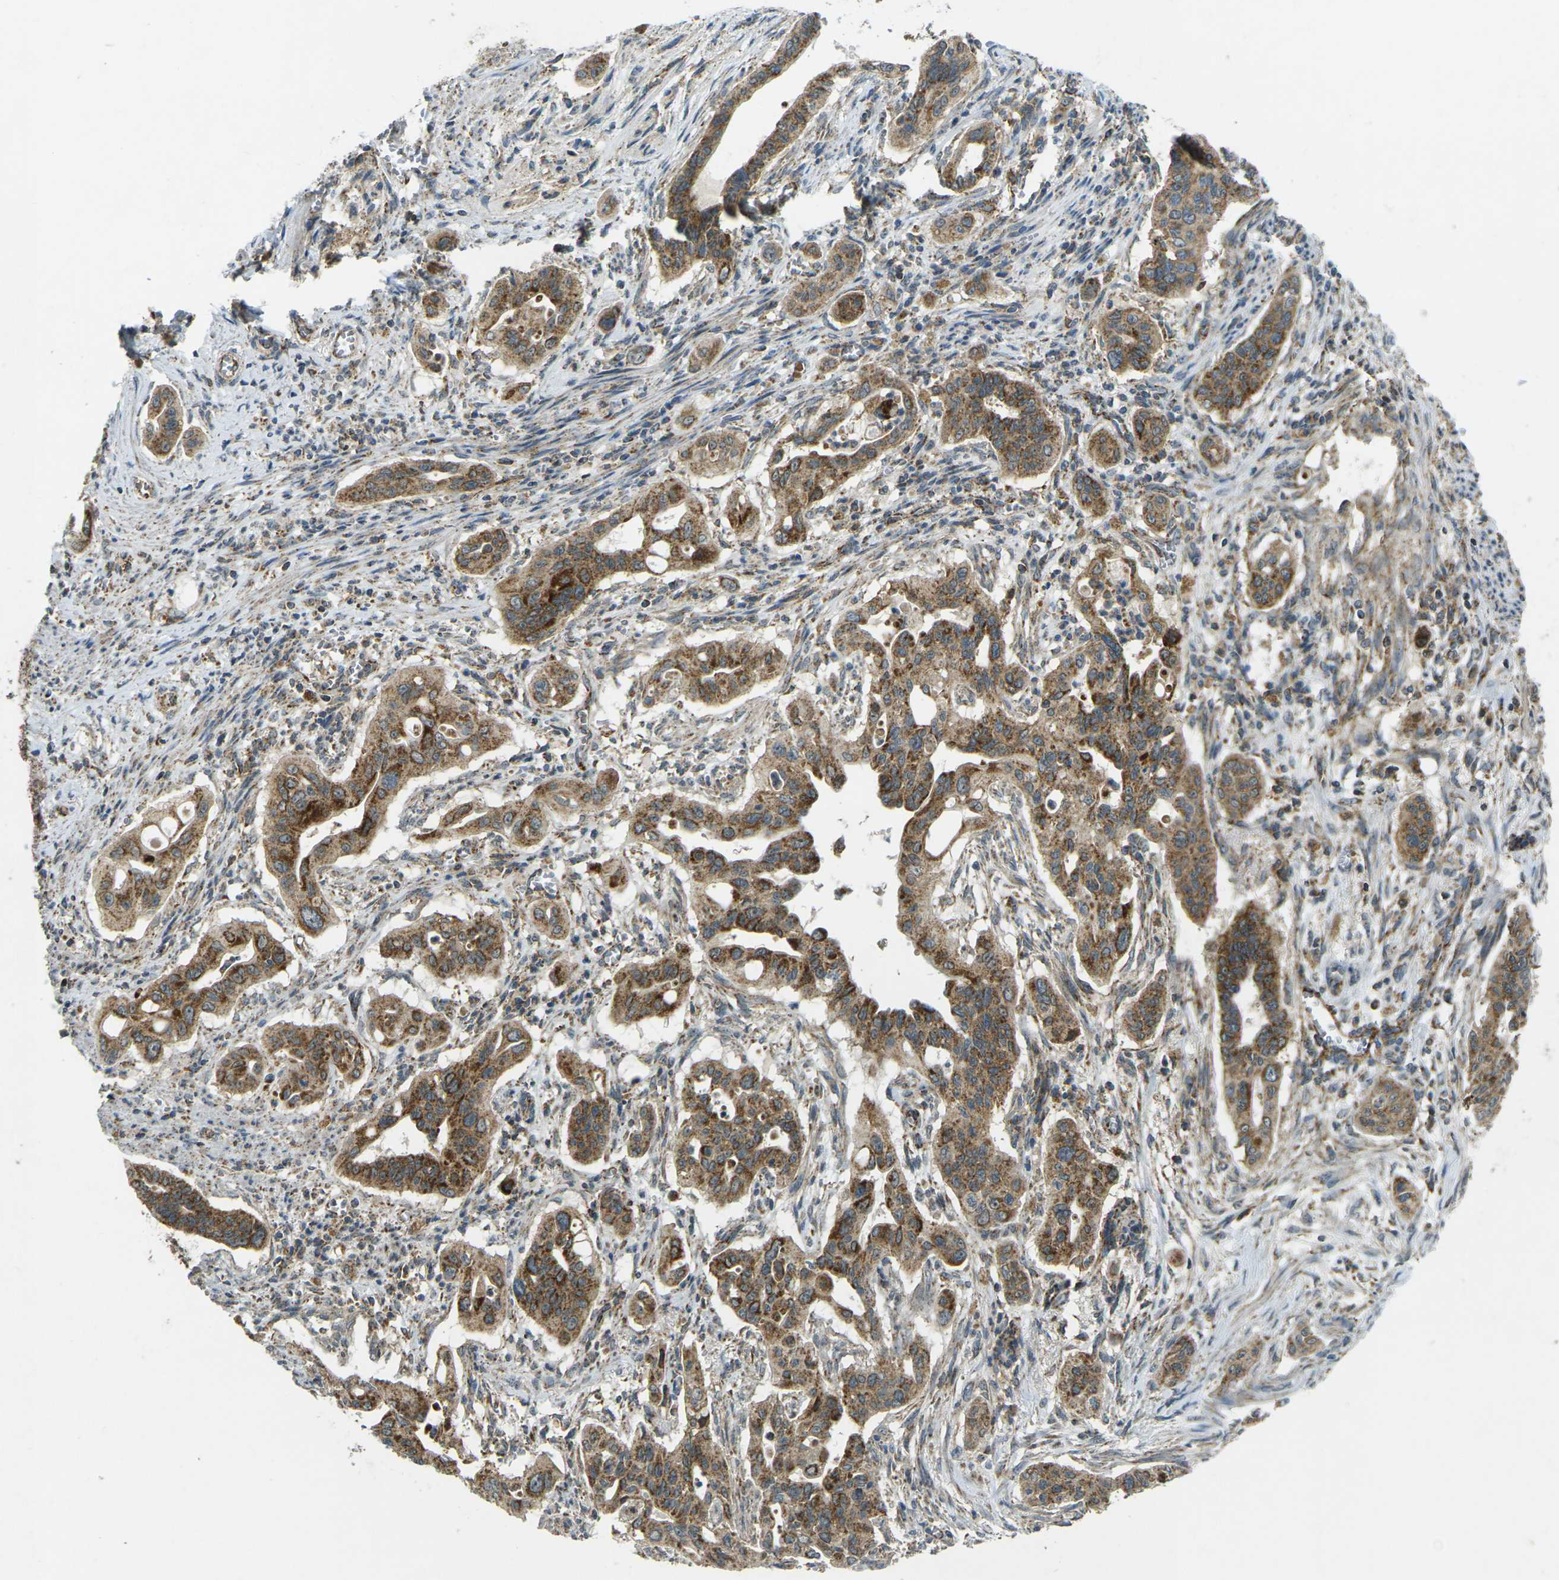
{"staining": {"intensity": "moderate", "quantity": ">75%", "location": "cytoplasmic/membranous"}, "tissue": "pancreatic cancer", "cell_type": "Tumor cells", "image_type": "cancer", "snomed": [{"axis": "morphology", "description": "Adenocarcinoma, NOS"}, {"axis": "topography", "description": "Pancreas"}], "caption": "Adenocarcinoma (pancreatic) was stained to show a protein in brown. There is medium levels of moderate cytoplasmic/membranous positivity in about >75% of tumor cells.", "gene": "IGF1R", "patient": {"sex": "male", "age": 77}}